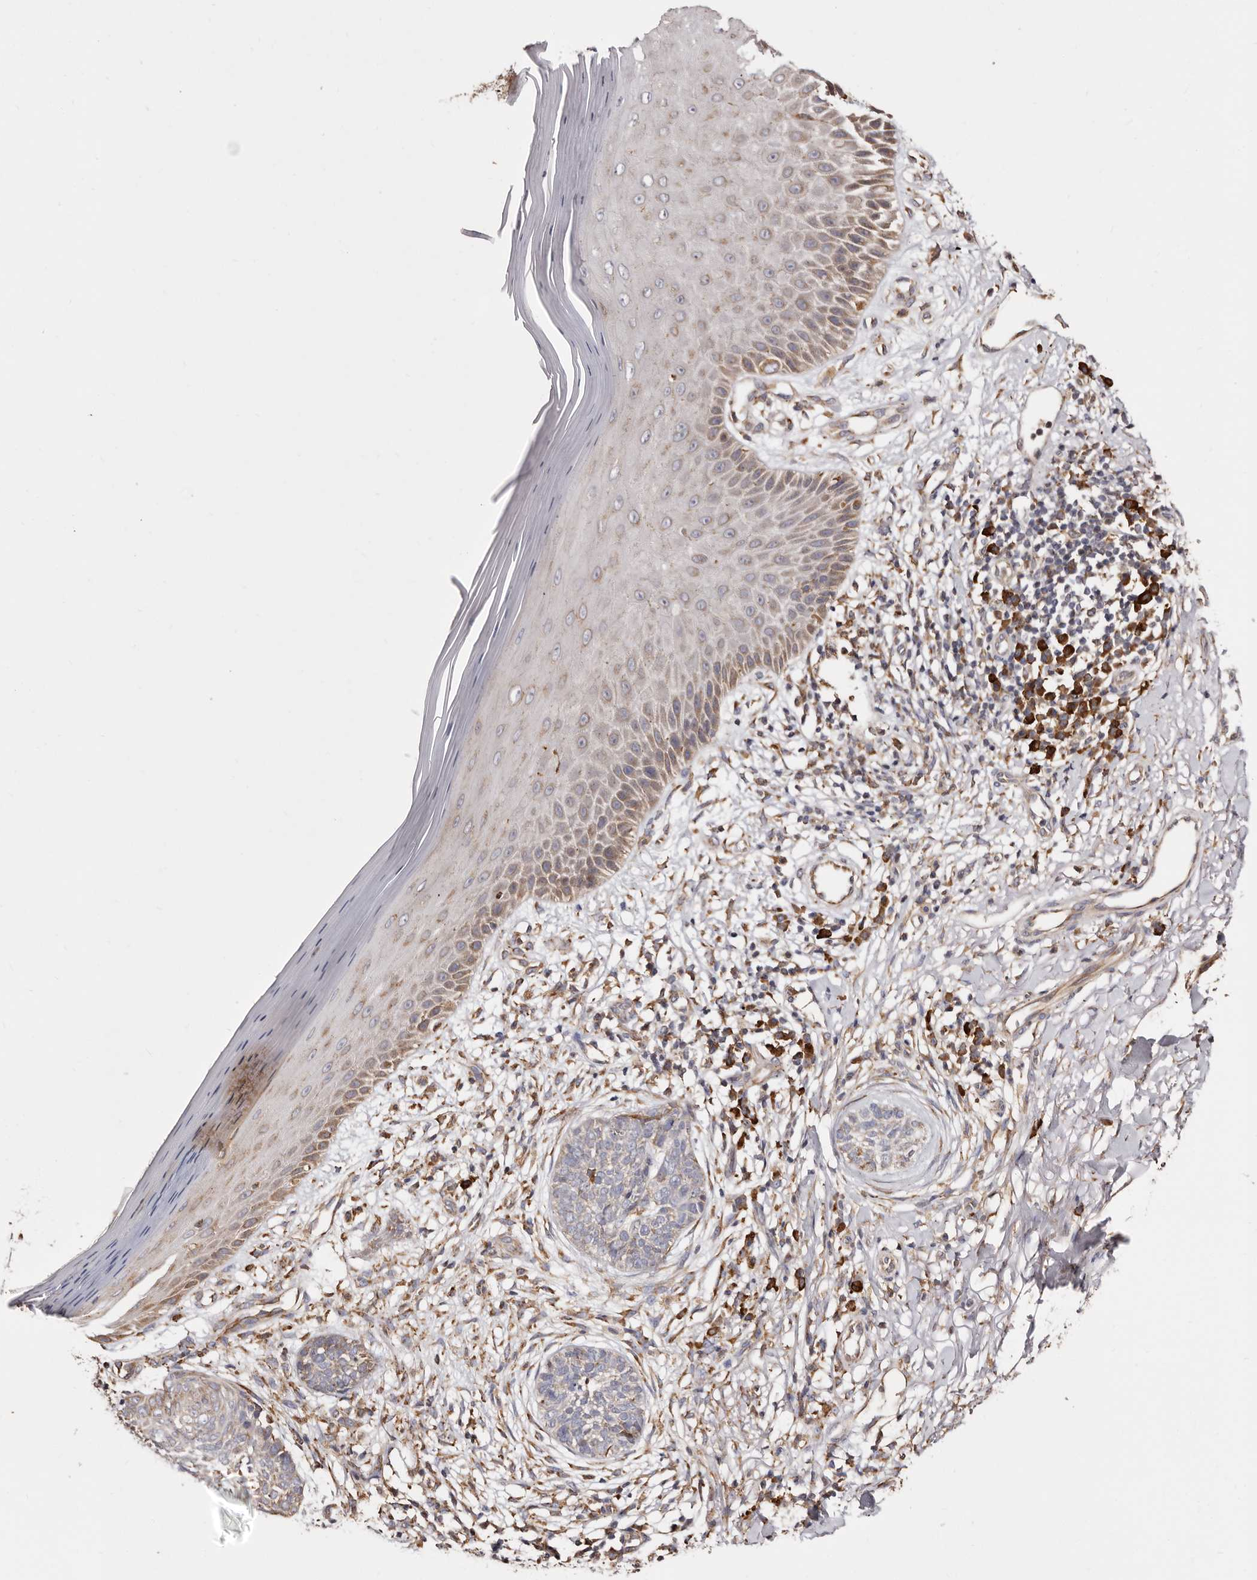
{"staining": {"intensity": "weak", "quantity": "<25%", "location": "cytoplasmic/membranous"}, "tissue": "skin cancer", "cell_type": "Tumor cells", "image_type": "cancer", "snomed": [{"axis": "morphology", "description": "Normal tissue, NOS"}, {"axis": "morphology", "description": "Basal cell carcinoma"}, {"axis": "topography", "description": "Skin"}], "caption": "DAB (3,3'-diaminobenzidine) immunohistochemical staining of skin cancer (basal cell carcinoma) shows no significant expression in tumor cells. (DAB (3,3'-diaminobenzidine) immunohistochemistry (IHC) visualized using brightfield microscopy, high magnification).", "gene": "ACBD6", "patient": {"sex": "male", "age": 67}}